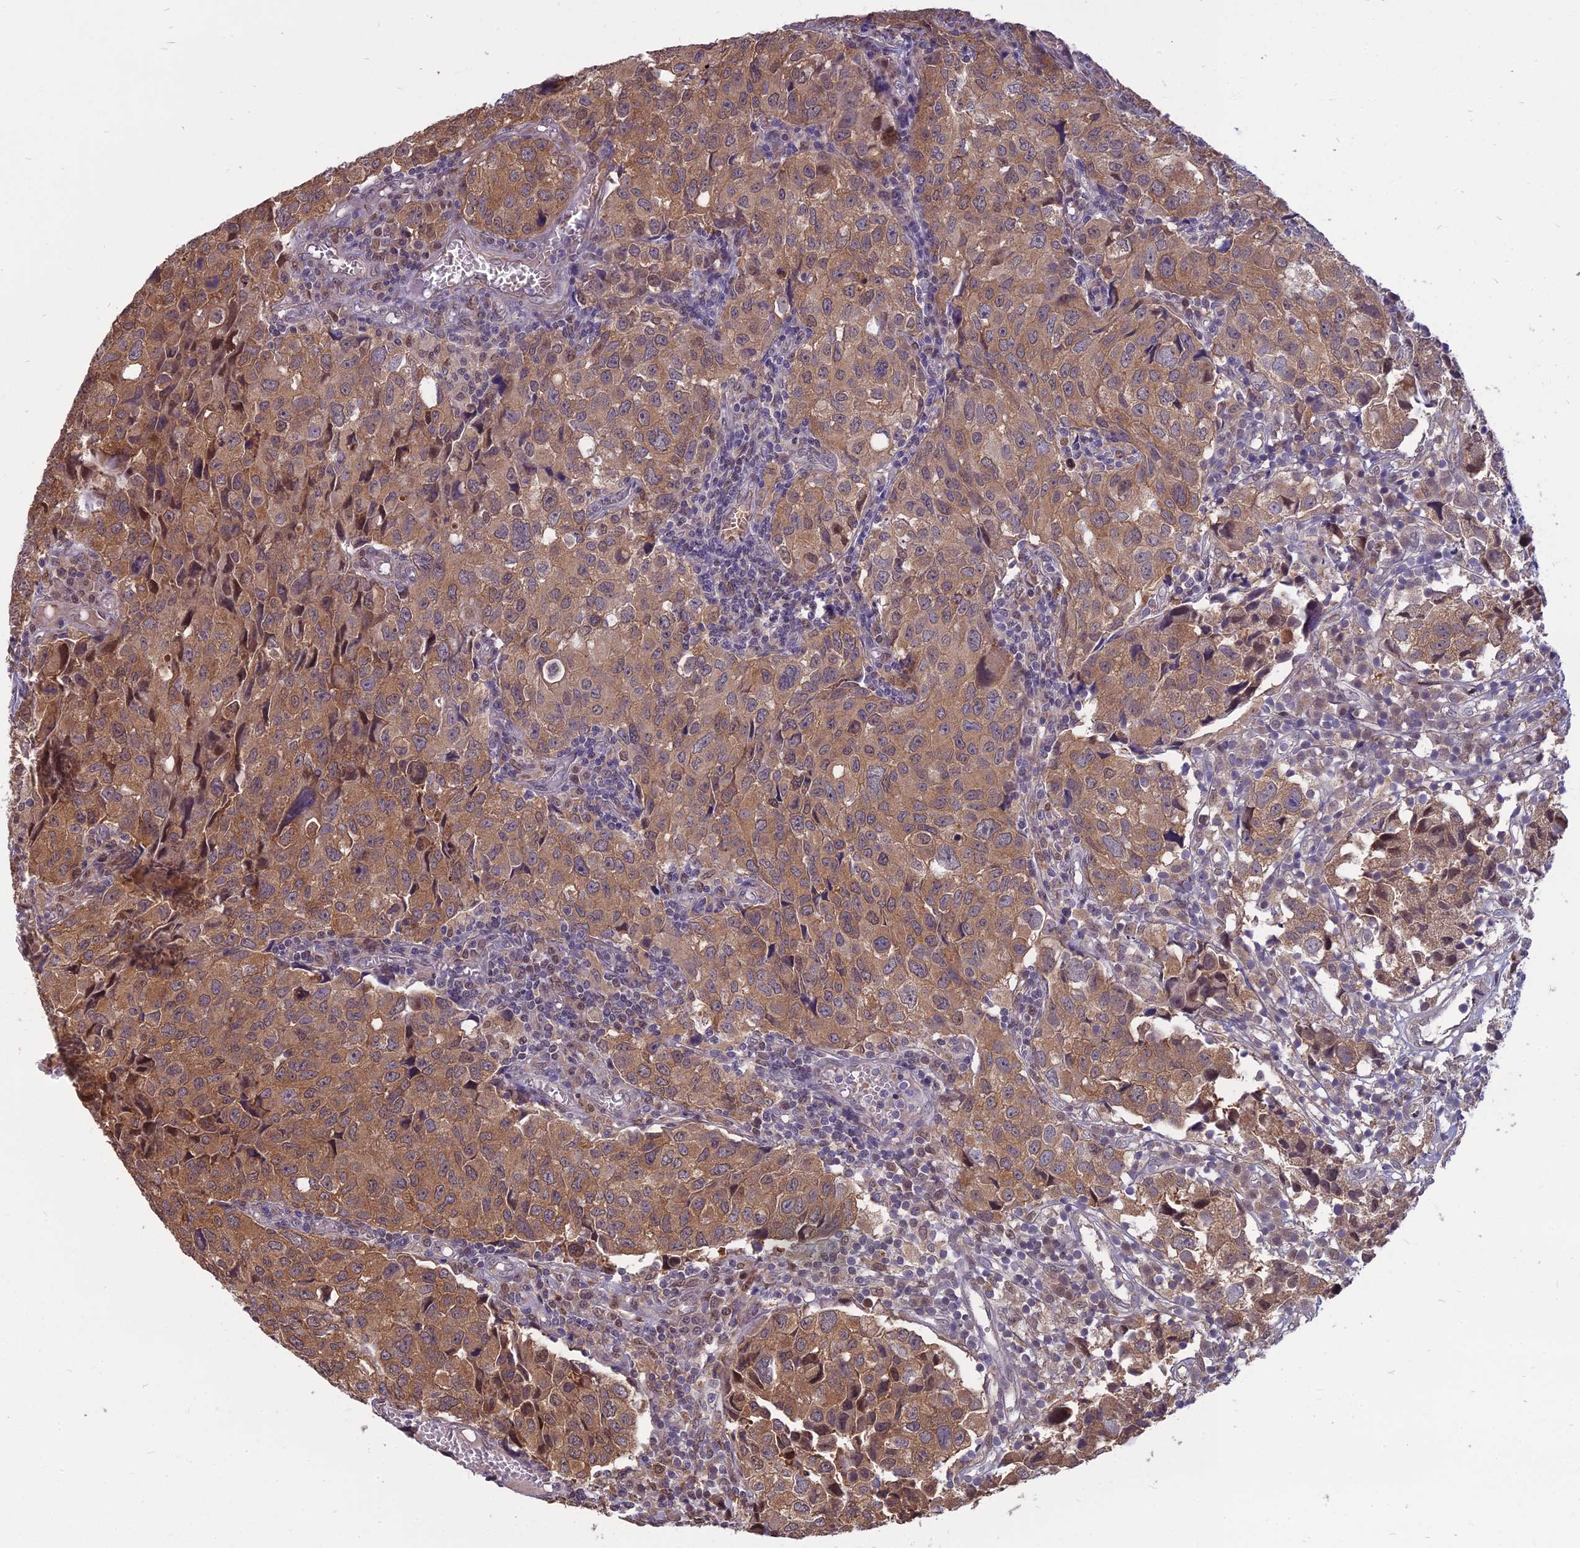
{"staining": {"intensity": "moderate", "quantity": ">75%", "location": "cytoplasmic/membranous"}, "tissue": "urothelial cancer", "cell_type": "Tumor cells", "image_type": "cancer", "snomed": [{"axis": "morphology", "description": "Urothelial carcinoma, High grade"}, {"axis": "topography", "description": "Urinary bladder"}], "caption": "A brown stain labels moderate cytoplasmic/membranous staining of a protein in human urothelial cancer tumor cells.", "gene": "NR4A3", "patient": {"sex": "female", "age": 75}}